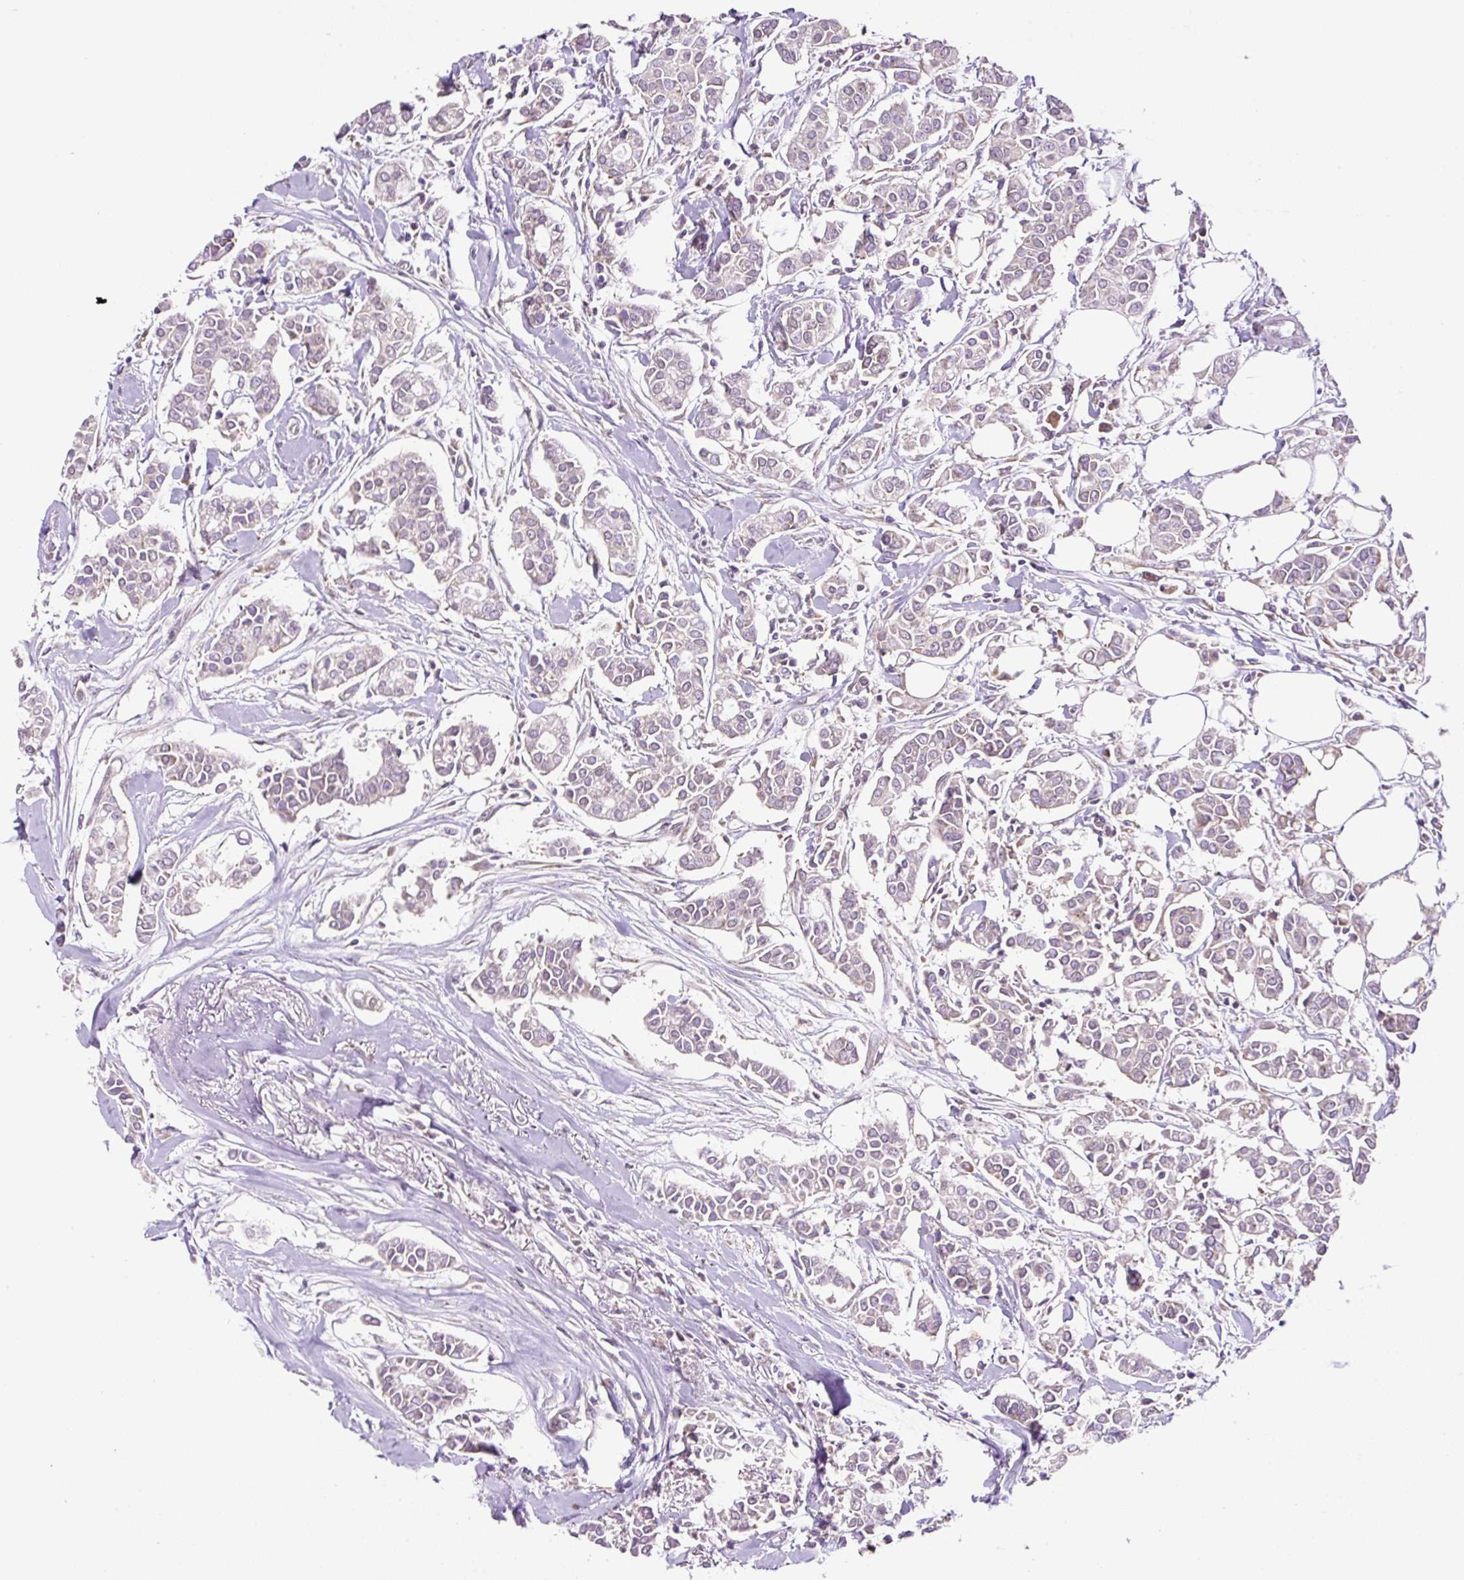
{"staining": {"intensity": "weak", "quantity": "<25%", "location": "cytoplasmic/membranous"}, "tissue": "breast cancer", "cell_type": "Tumor cells", "image_type": "cancer", "snomed": [{"axis": "morphology", "description": "Duct carcinoma"}, {"axis": "topography", "description": "Breast"}], "caption": "The histopathology image displays no significant staining in tumor cells of infiltrating ductal carcinoma (breast).", "gene": "RPS23", "patient": {"sex": "female", "age": 84}}